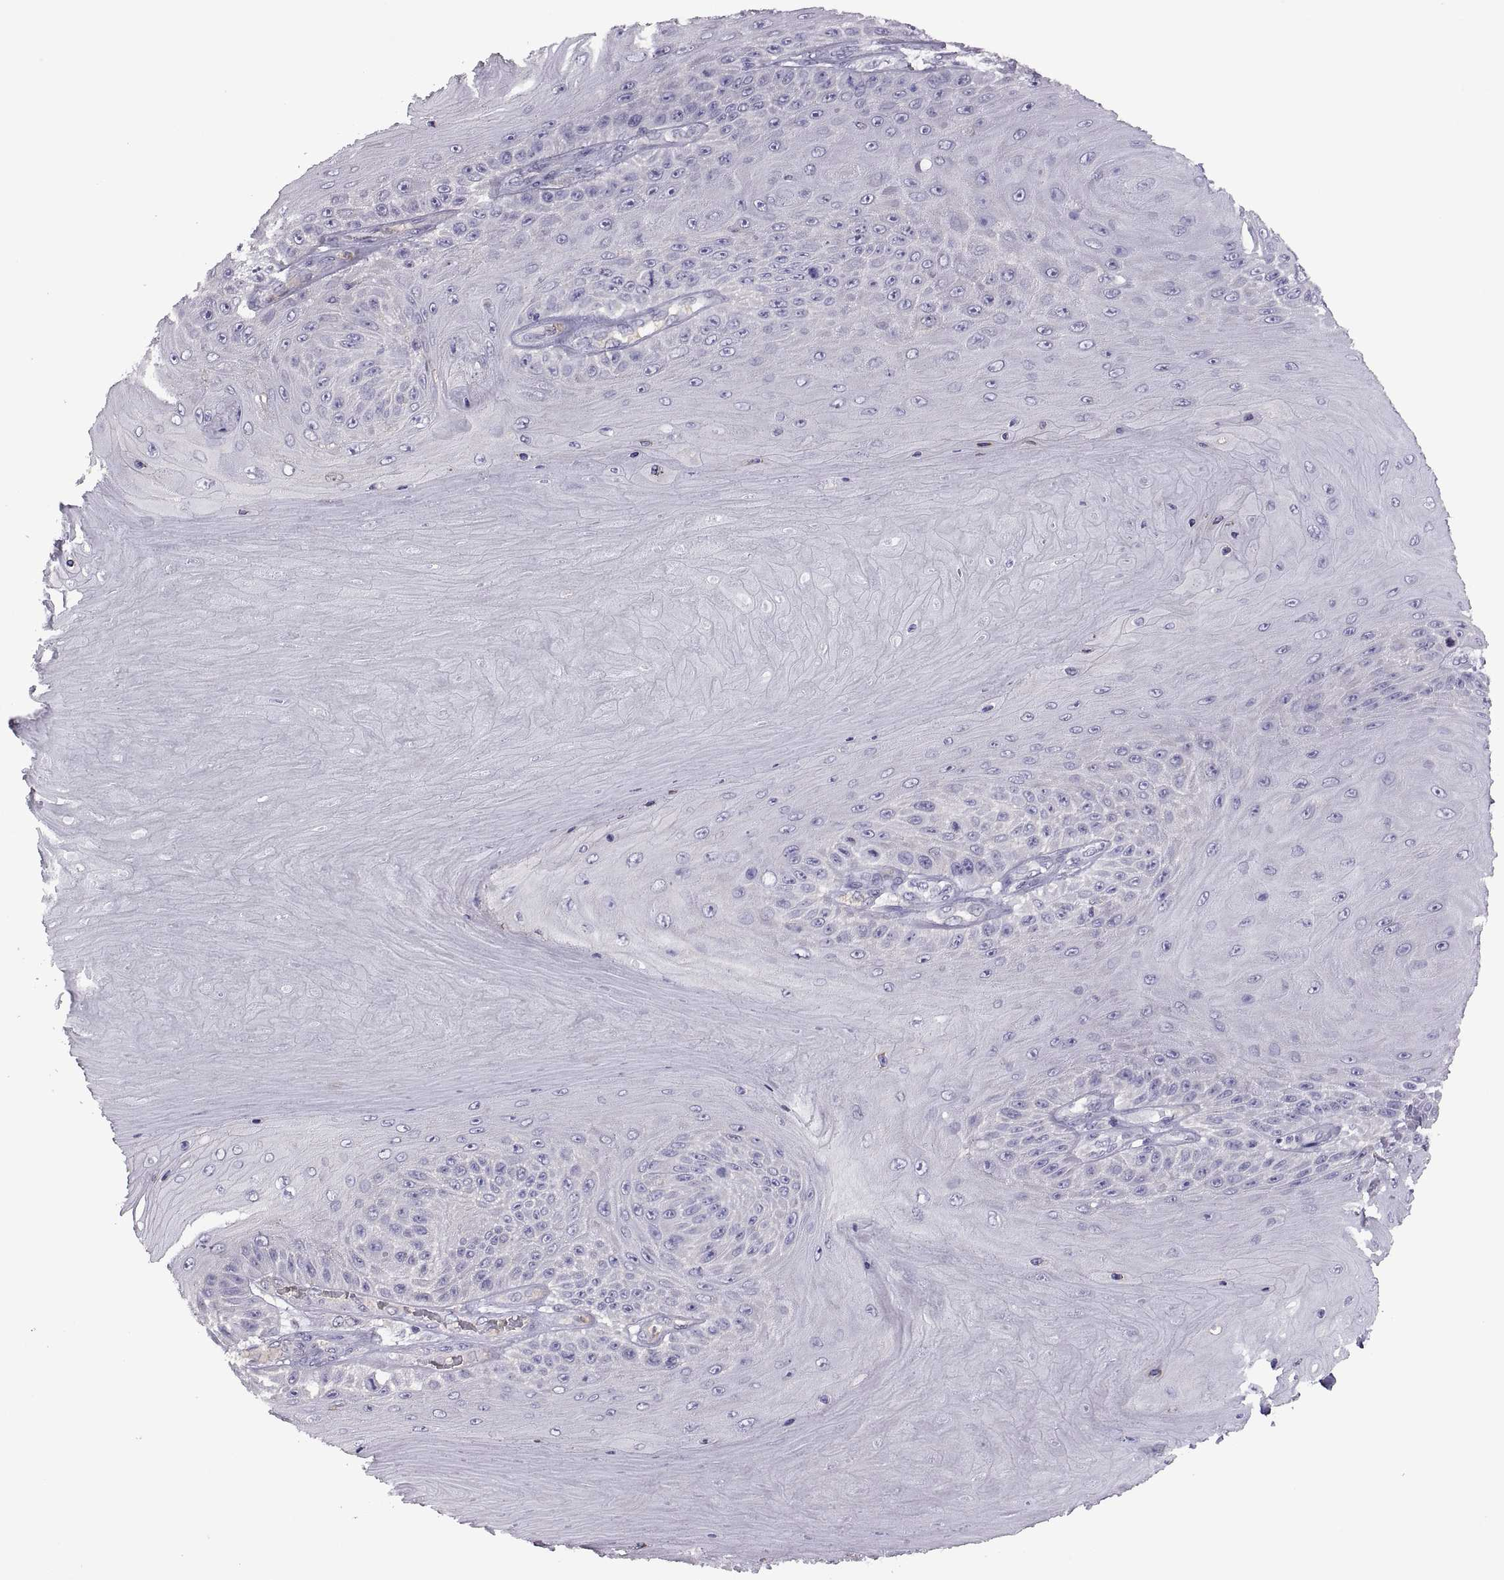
{"staining": {"intensity": "negative", "quantity": "none", "location": "none"}, "tissue": "skin cancer", "cell_type": "Tumor cells", "image_type": "cancer", "snomed": [{"axis": "morphology", "description": "Squamous cell carcinoma, NOS"}, {"axis": "topography", "description": "Skin"}], "caption": "There is no significant staining in tumor cells of skin squamous cell carcinoma. The staining was performed using DAB (3,3'-diaminobenzidine) to visualize the protein expression in brown, while the nuclei were stained in blue with hematoxylin (Magnification: 20x).", "gene": "TBX19", "patient": {"sex": "male", "age": 62}}